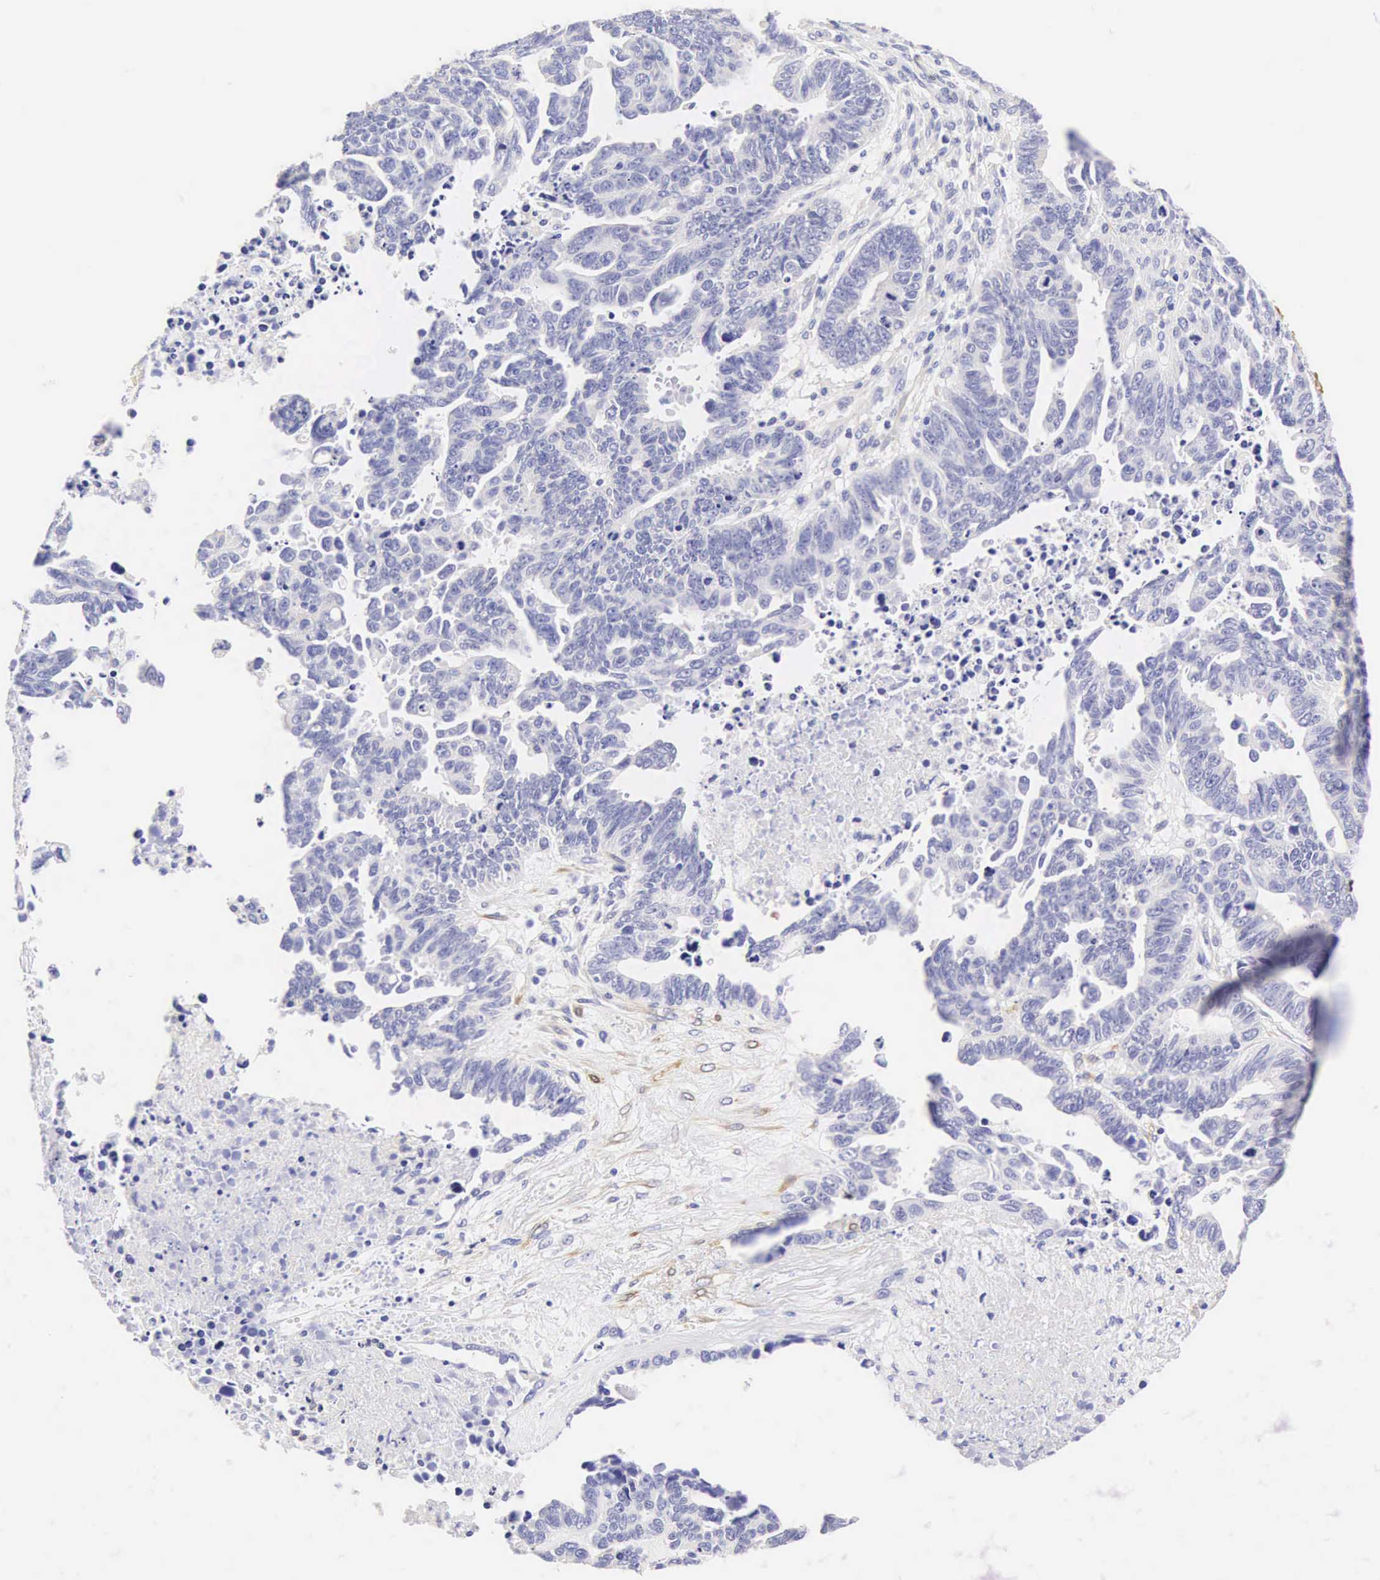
{"staining": {"intensity": "negative", "quantity": "none", "location": "none"}, "tissue": "ovarian cancer", "cell_type": "Tumor cells", "image_type": "cancer", "snomed": [{"axis": "morphology", "description": "Carcinoma, endometroid"}, {"axis": "morphology", "description": "Cystadenocarcinoma, serous, NOS"}, {"axis": "topography", "description": "Ovary"}], "caption": "Immunohistochemistry (IHC) of ovarian endometroid carcinoma demonstrates no expression in tumor cells. Brightfield microscopy of immunohistochemistry stained with DAB (3,3'-diaminobenzidine) (brown) and hematoxylin (blue), captured at high magnification.", "gene": "CNN1", "patient": {"sex": "female", "age": 45}}